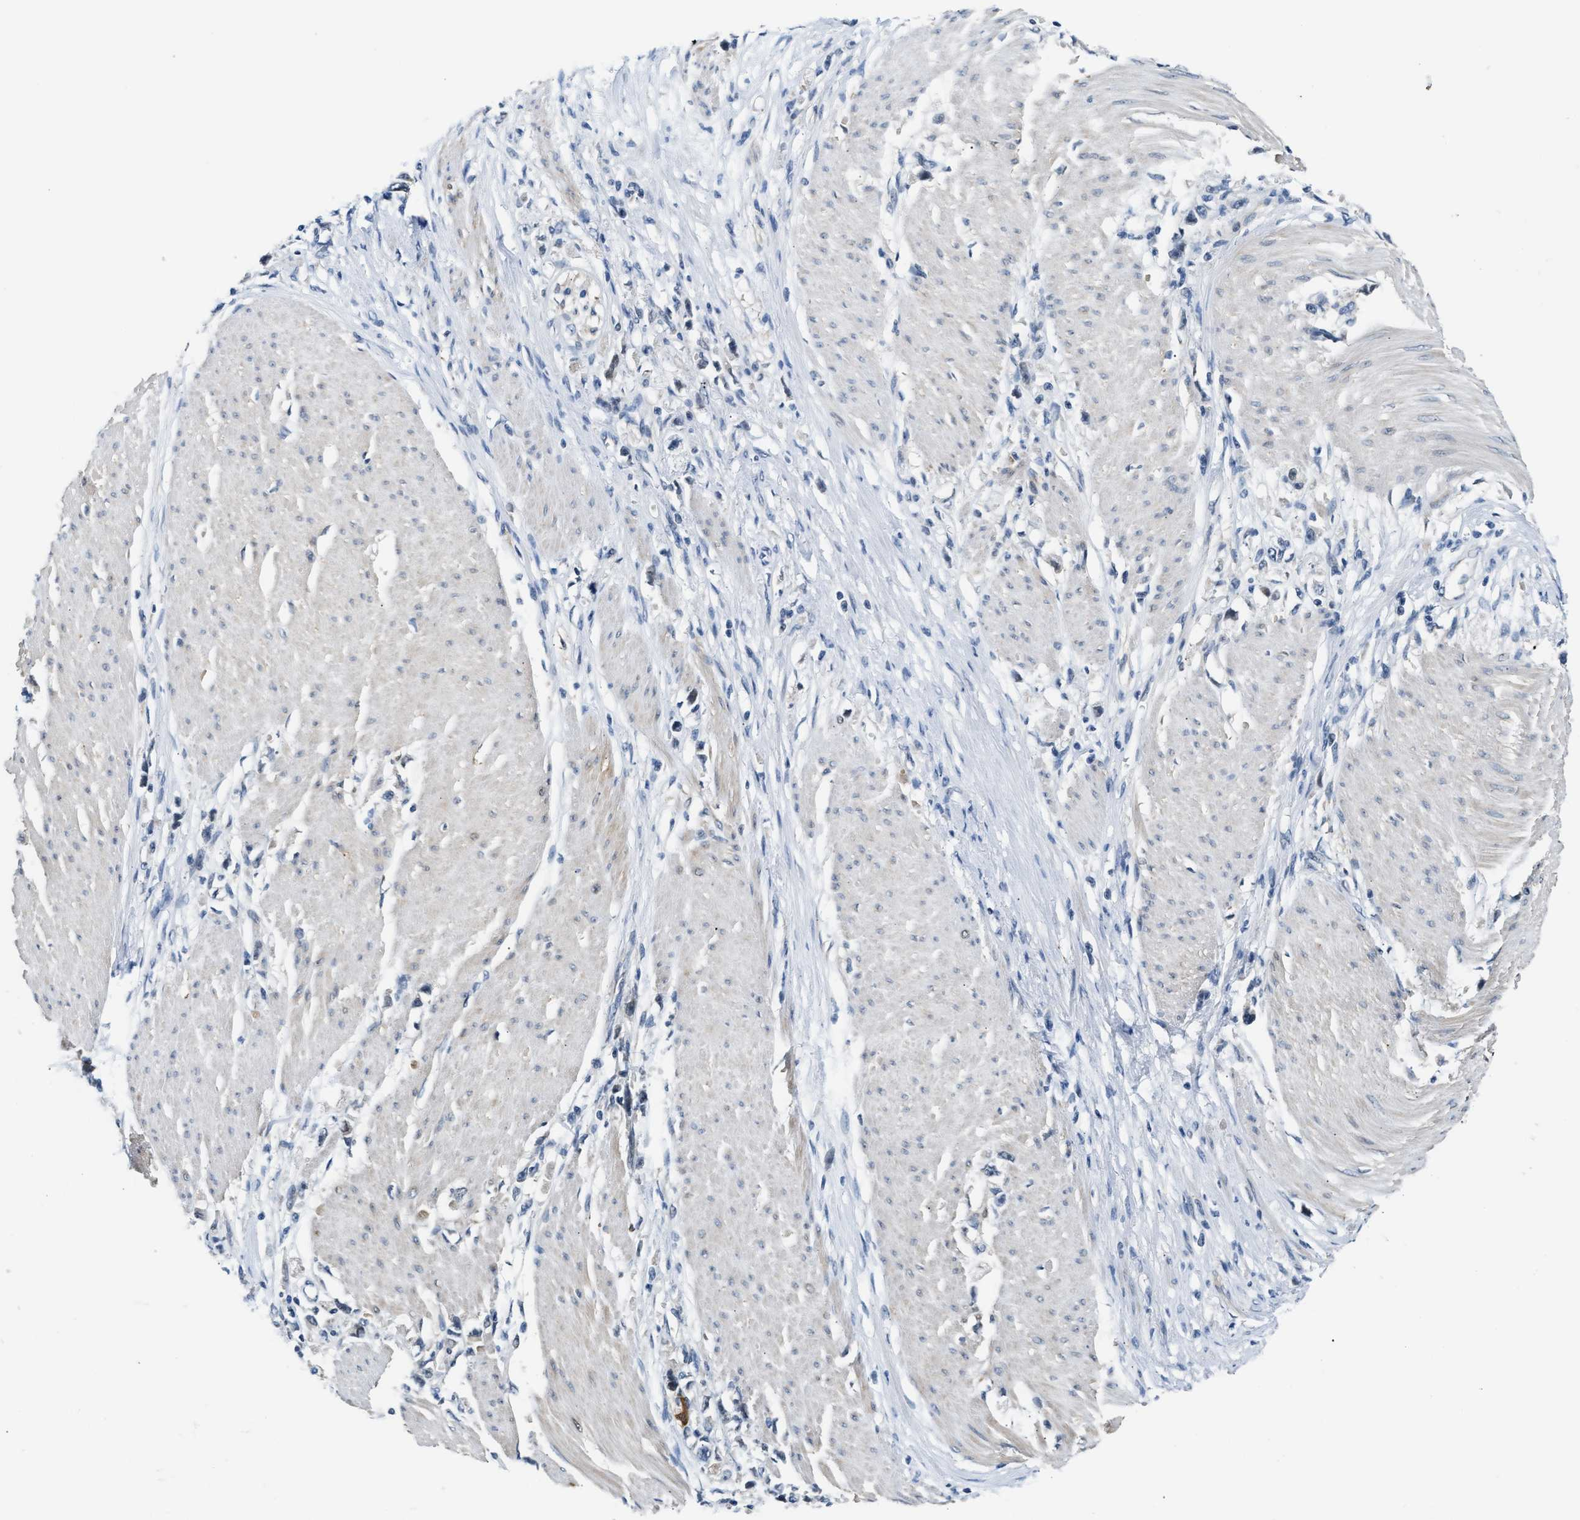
{"staining": {"intensity": "negative", "quantity": "none", "location": "none"}, "tissue": "stomach cancer", "cell_type": "Tumor cells", "image_type": "cancer", "snomed": [{"axis": "morphology", "description": "Adenocarcinoma, NOS"}, {"axis": "topography", "description": "Stomach"}], "caption": "Immunohistochemical staining of human stomach cancer (adenocarcinoma) displays no significant staining in tumor cells.", "gene": "CLGN", "patient": {"sex": "female", "age": 59}}